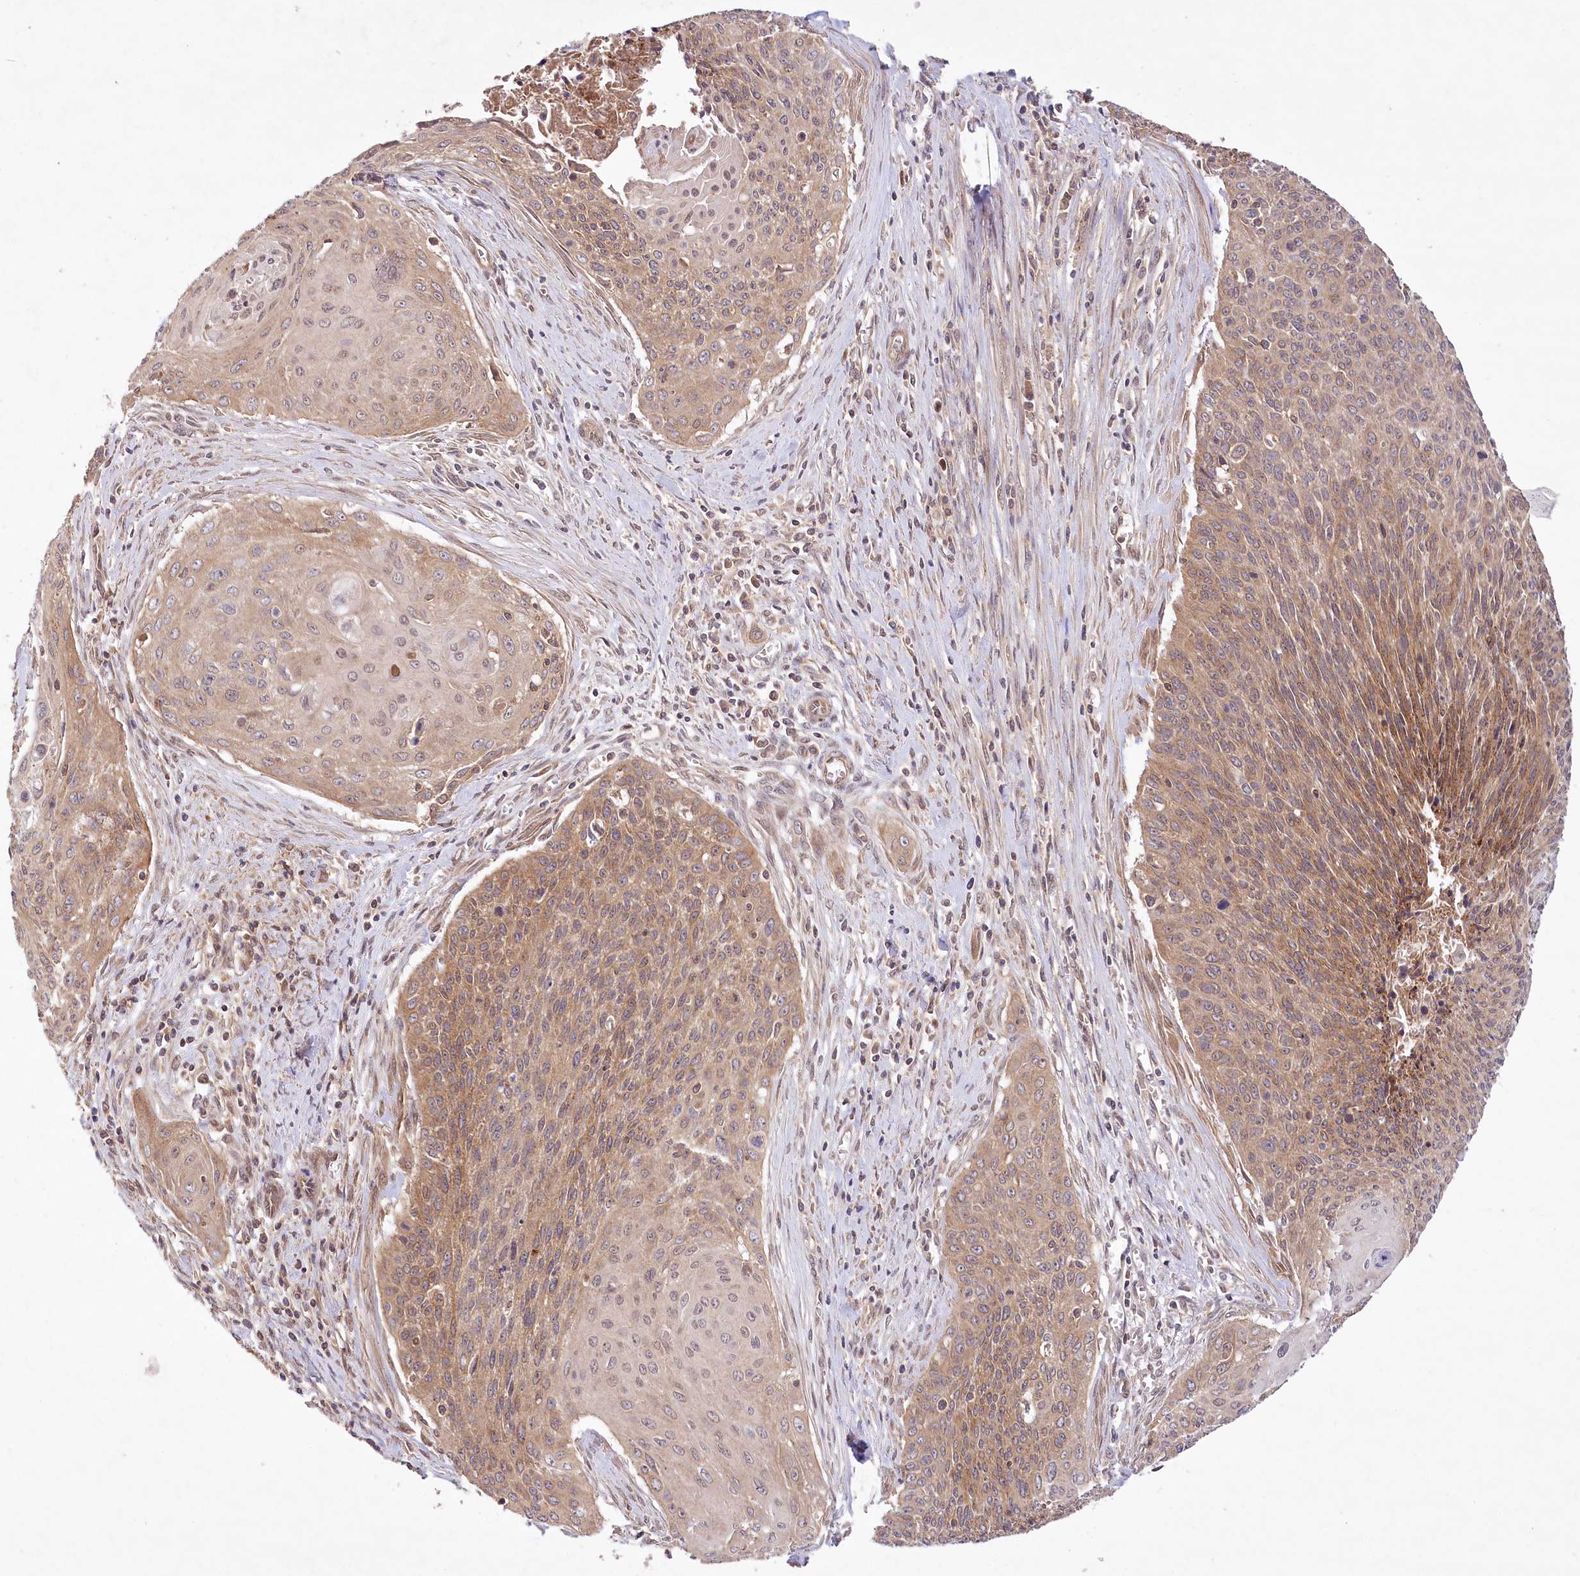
{"staining": {"intensity": "moderate", "quantity": ">75%", "location": "cytoplasmic/membranous"}, "tissue": "cervical cancer", "cell_type": "Tumor cells", "image_type": "cancer", "snomed": [{"axis": "morphology", "description": "Squamous cell carcinoma, NOS"}, {"axis": "topography", "description": "Cervix"}], "caption": "This is an image of immunohistochemistry staining of squamous cell carcinoma (cervical), which shows moderate staining in the cytoplasmic/membranous of tumor cells.", "gene": "LSS", "patient": {"sex": "female", "age": 55}}